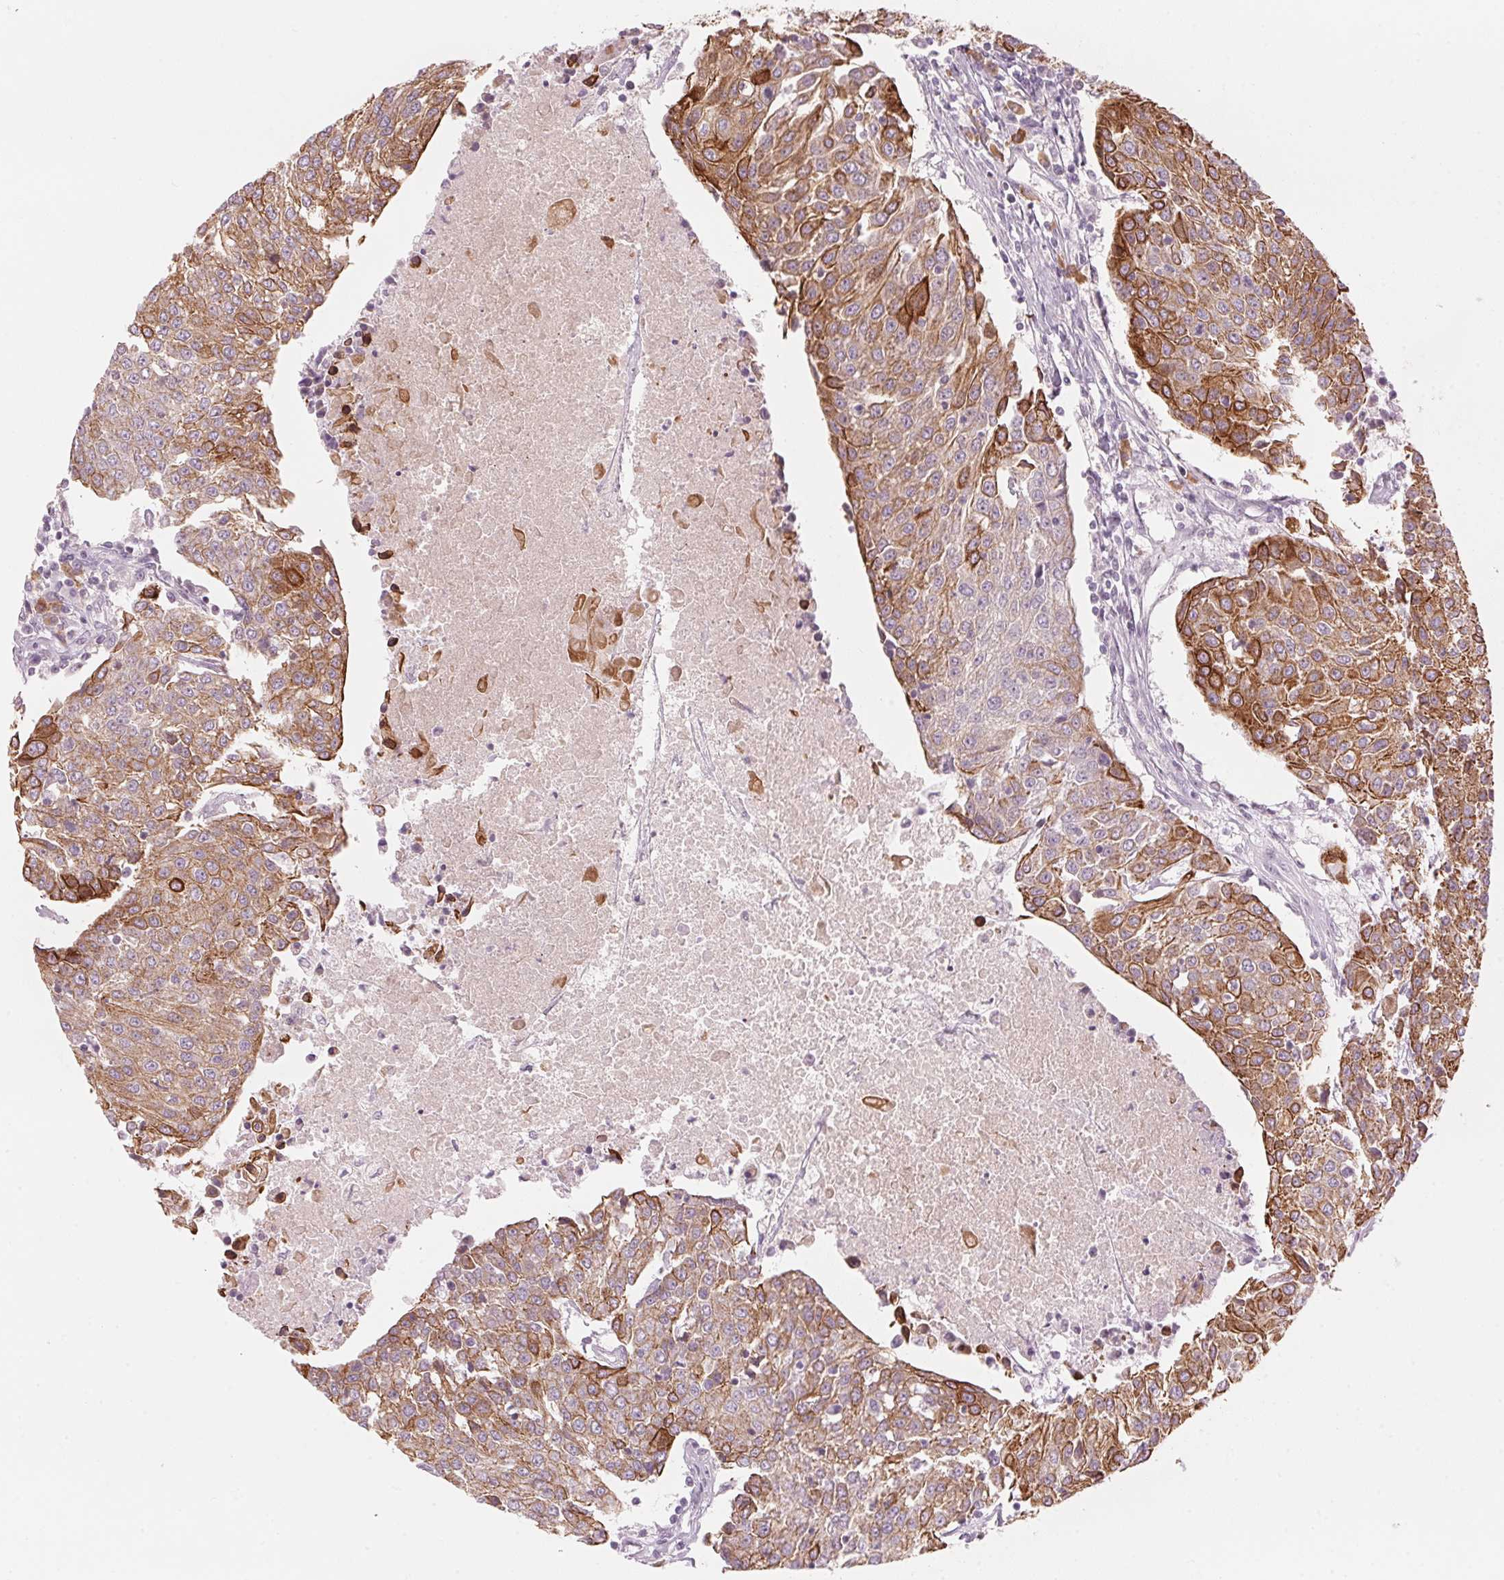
{"staining": {"intensity": "moderate", "quantity": ">75%", "location": "cytoplasmic/membranous"}, "tissue": "urothelial cancer", "cell_type": "Tumor cells", "image_type": "cancer", "snomed": [{"axis": "morphology", "description": "Urothelial carcinoma, High grade"}, {"axis": "topography", "description": "Urinary bladder"}], "caption": "This image exhibits immunohistochemistry staining of human high-grade urothelial carcinoma, with medium moderate cytoplasmic/membranous positivity in about >75% of tumor cells.", "gene": "SCTR", "patient": {"sex": "female", "age": 85}}